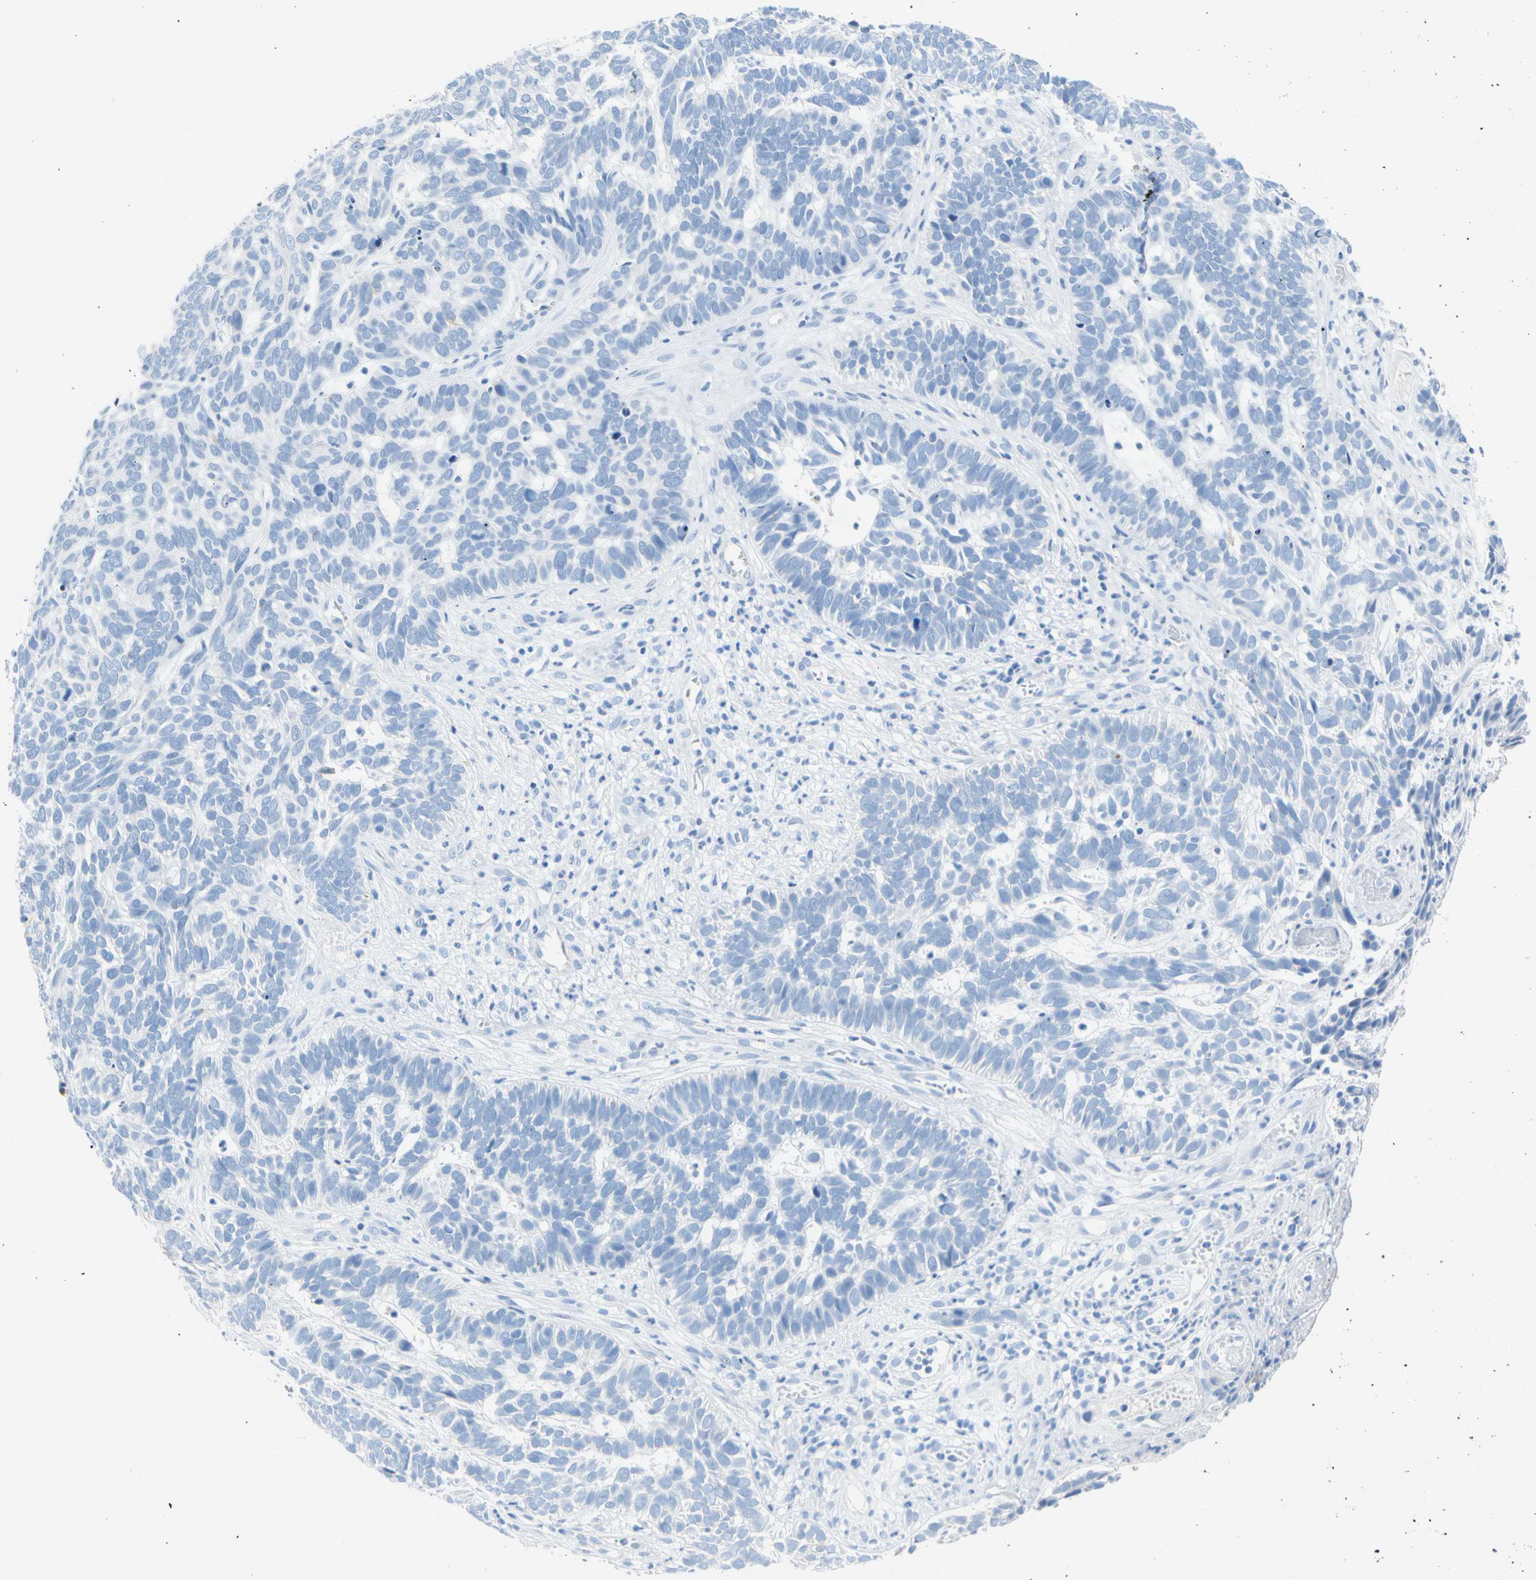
{"staining": {"intensity": "negative", "quantity": "none", "location": "none"}, "tissue": "skin cancer", "cell_type": "Tumor cells", "image_type": "cancer", "snomed": [{"axis": "morphology", "description": "Basal cell carcinoma"}, {"axis": "topography", "description": "Skin"}], "caption": "This is an immunohistochemistry photomicrograph of skin basal cell carcinoma. There is no positivity in tumor cells.", "gene": "CEL", "patient": {"sex": "male", "age": 87}}